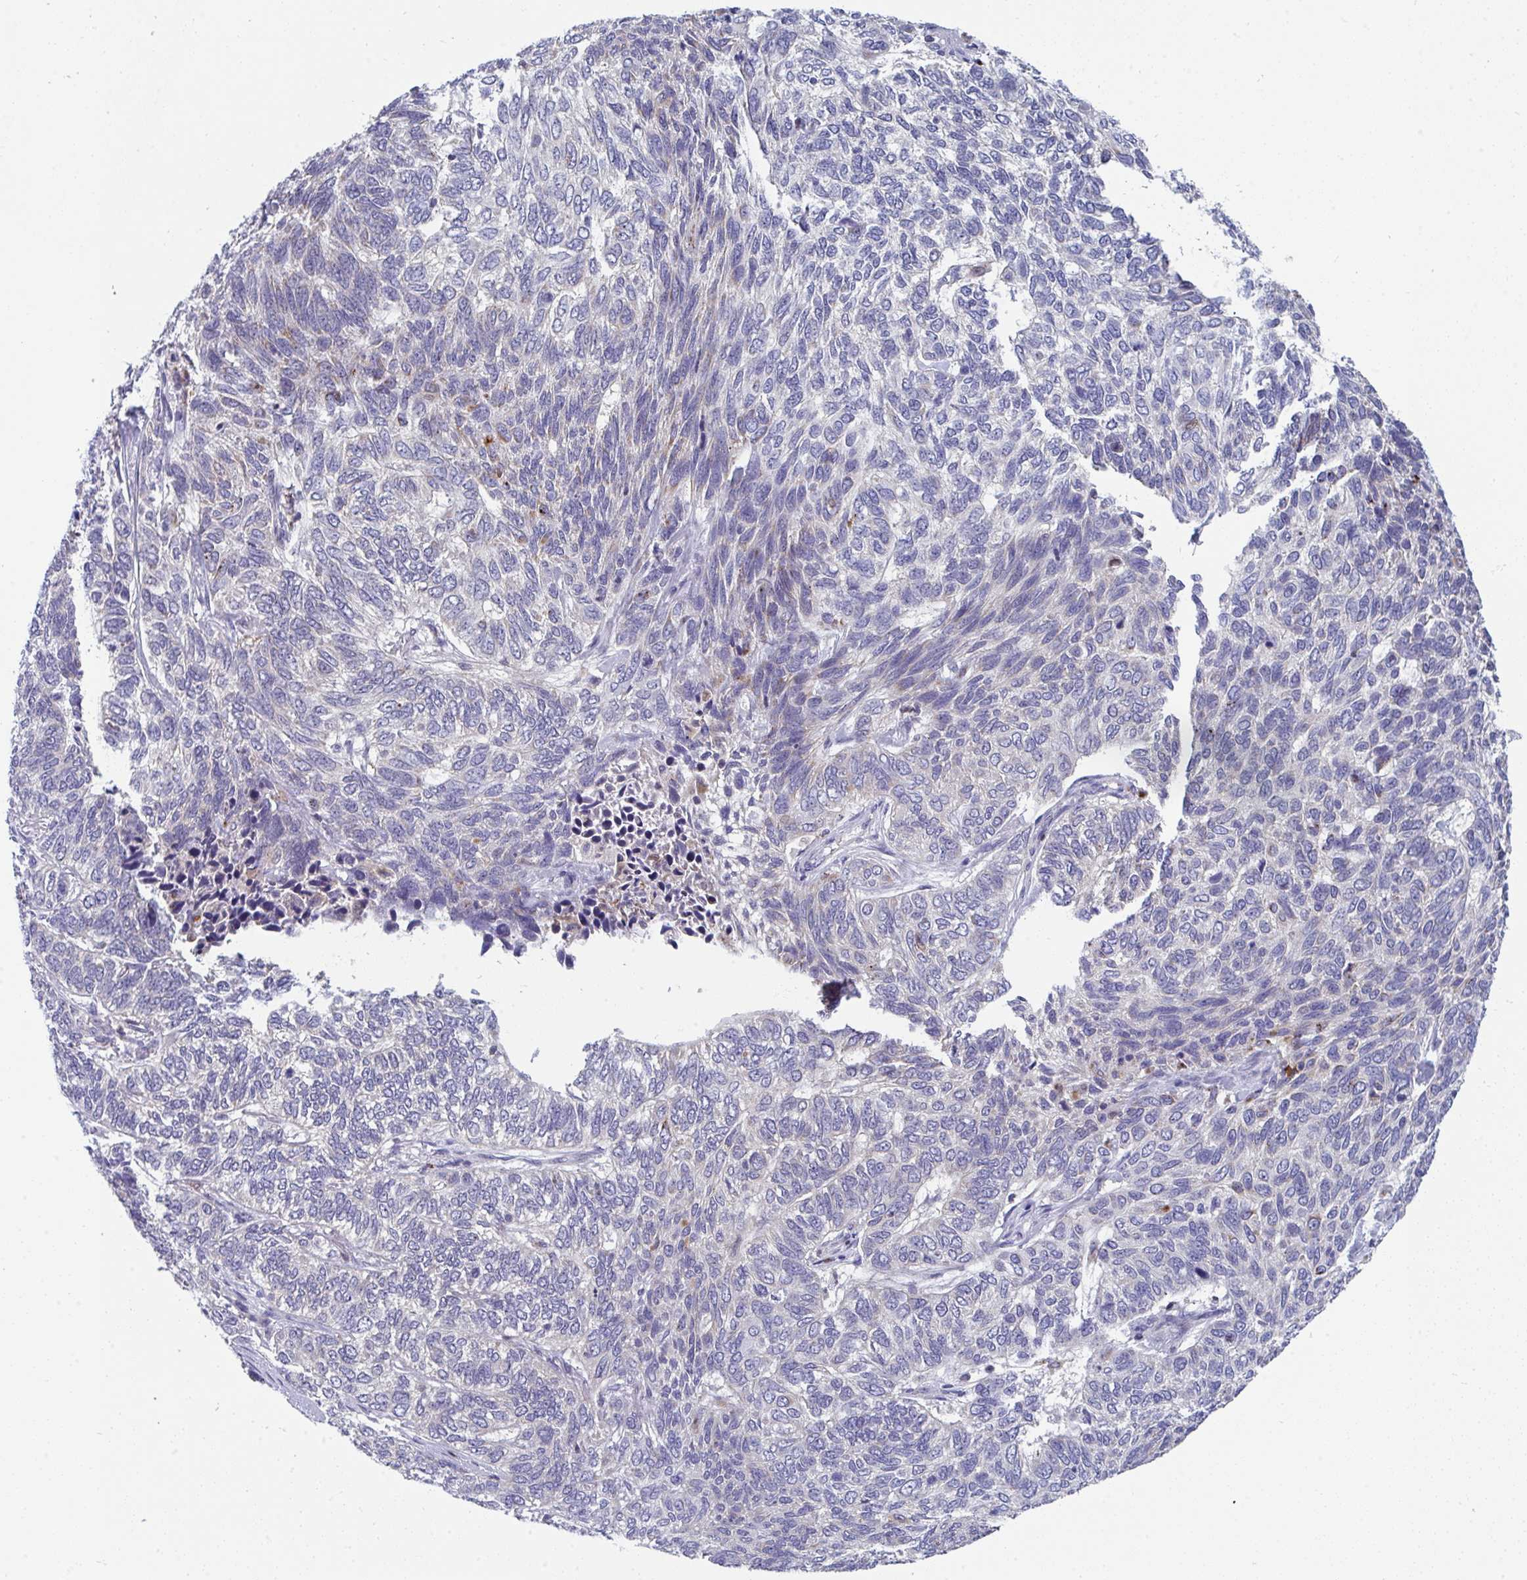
{"staining": {"intensity": "negative", "quantity": "none", "location": "none"}, "tissue": "skin cancer", "cell_type": "Tumor cells", "image_type": "cancer", "snomed": [{"axis": "morphology", "description": "Basal cell carcinoma"}, {"axis": "topography", "description": "Skin"}], "caption": "Protein analysis of skin cancer shows no significant staining in tumor cells.", "gene": "AOC2", "patient": {"sex": "female", "age": 65}}